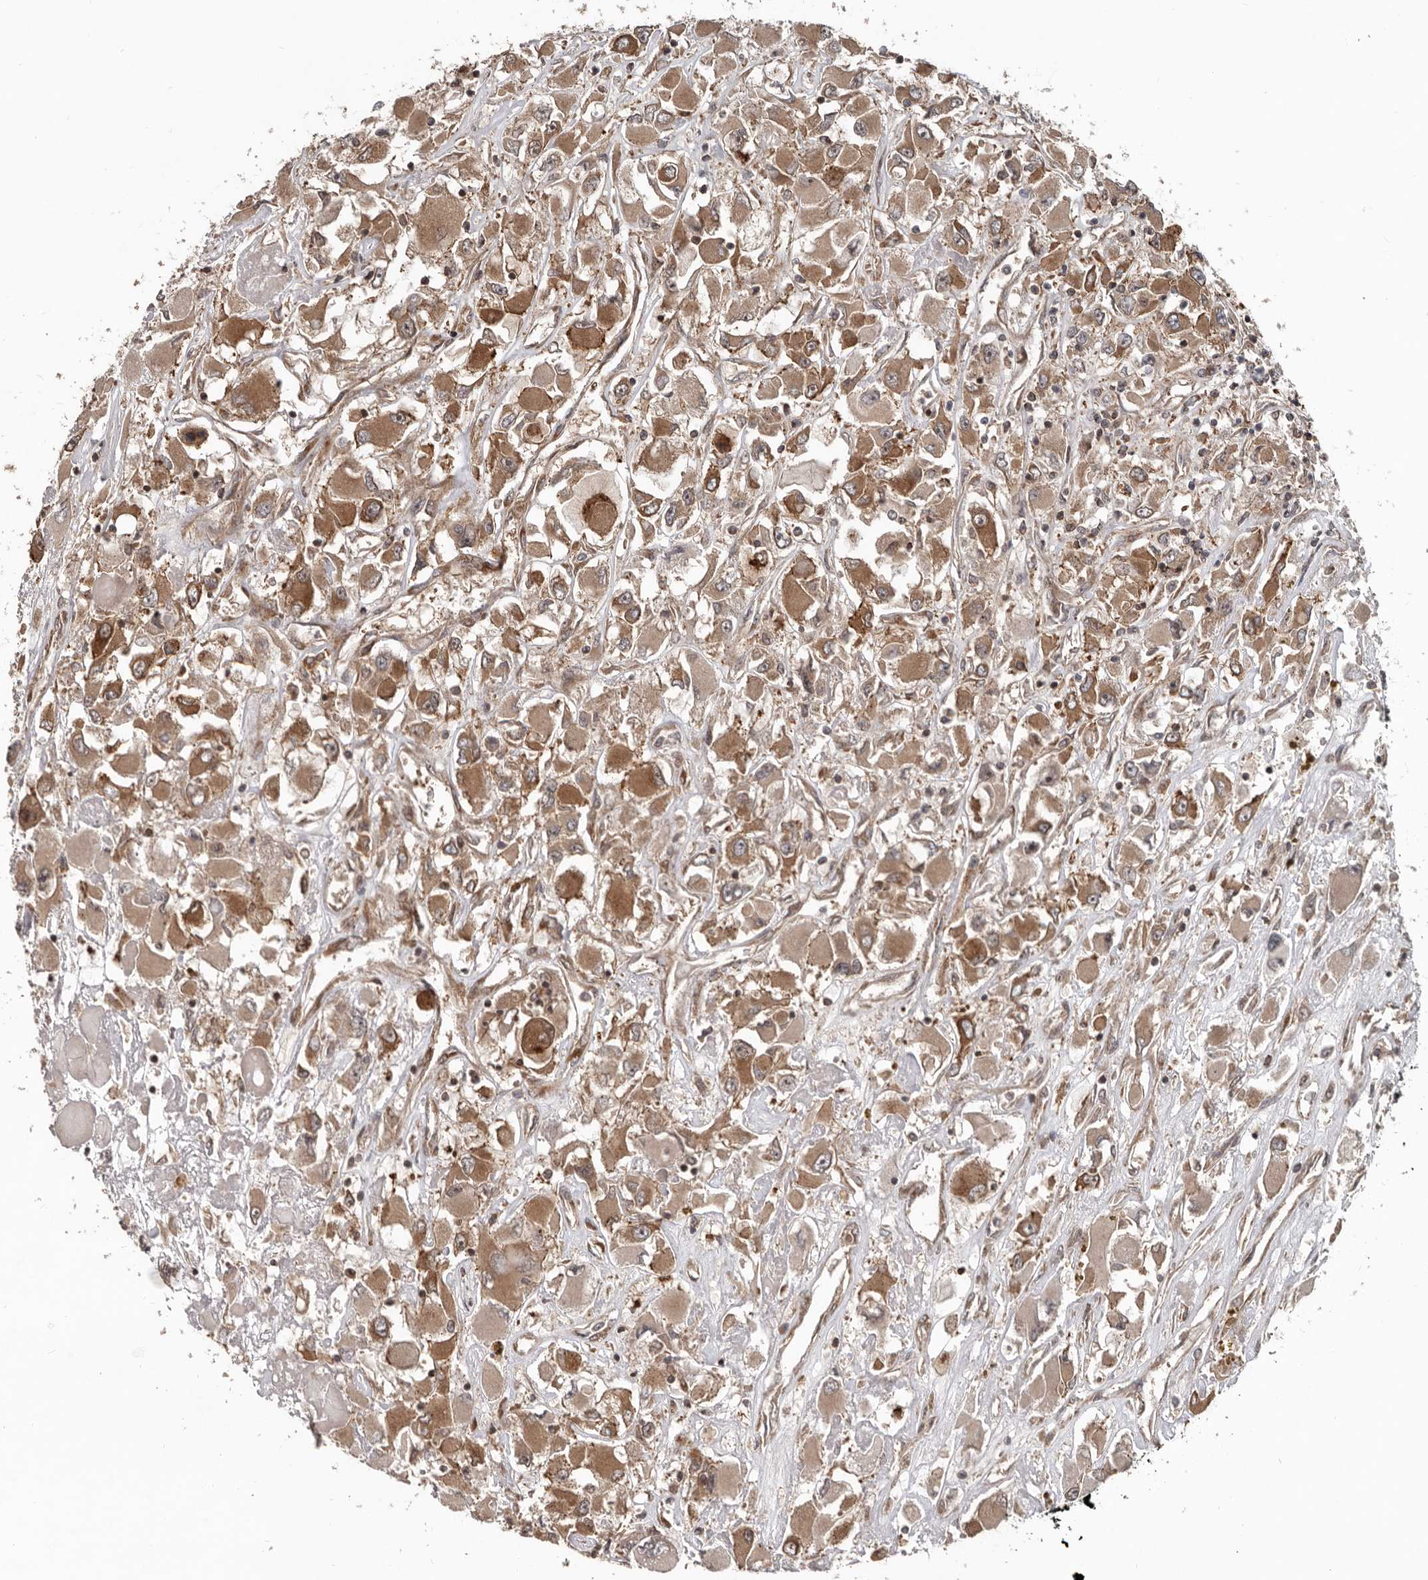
{"staining": {"intensity": "moderate", "quantity": ">75%", "location": "cytoplasmic/membranous"}, "tissue": "renal cancer", "cell_type": "Tumor cells", "image_type": "cancer", "snomed": [{"axis": "morphology", "description": "Adenocarcinoma, NOS"}, {"axis": "topography", "description": "Kidney"}], "caption": "This is a photomicrograph of immunohistochemistry staining of renal adenocarcinoma, which shows moderate positivity in the cytoplasmic/membranous of tumor cells.", "gene": "CCDC190", "patient": {"sex": "female", "age": 52}}